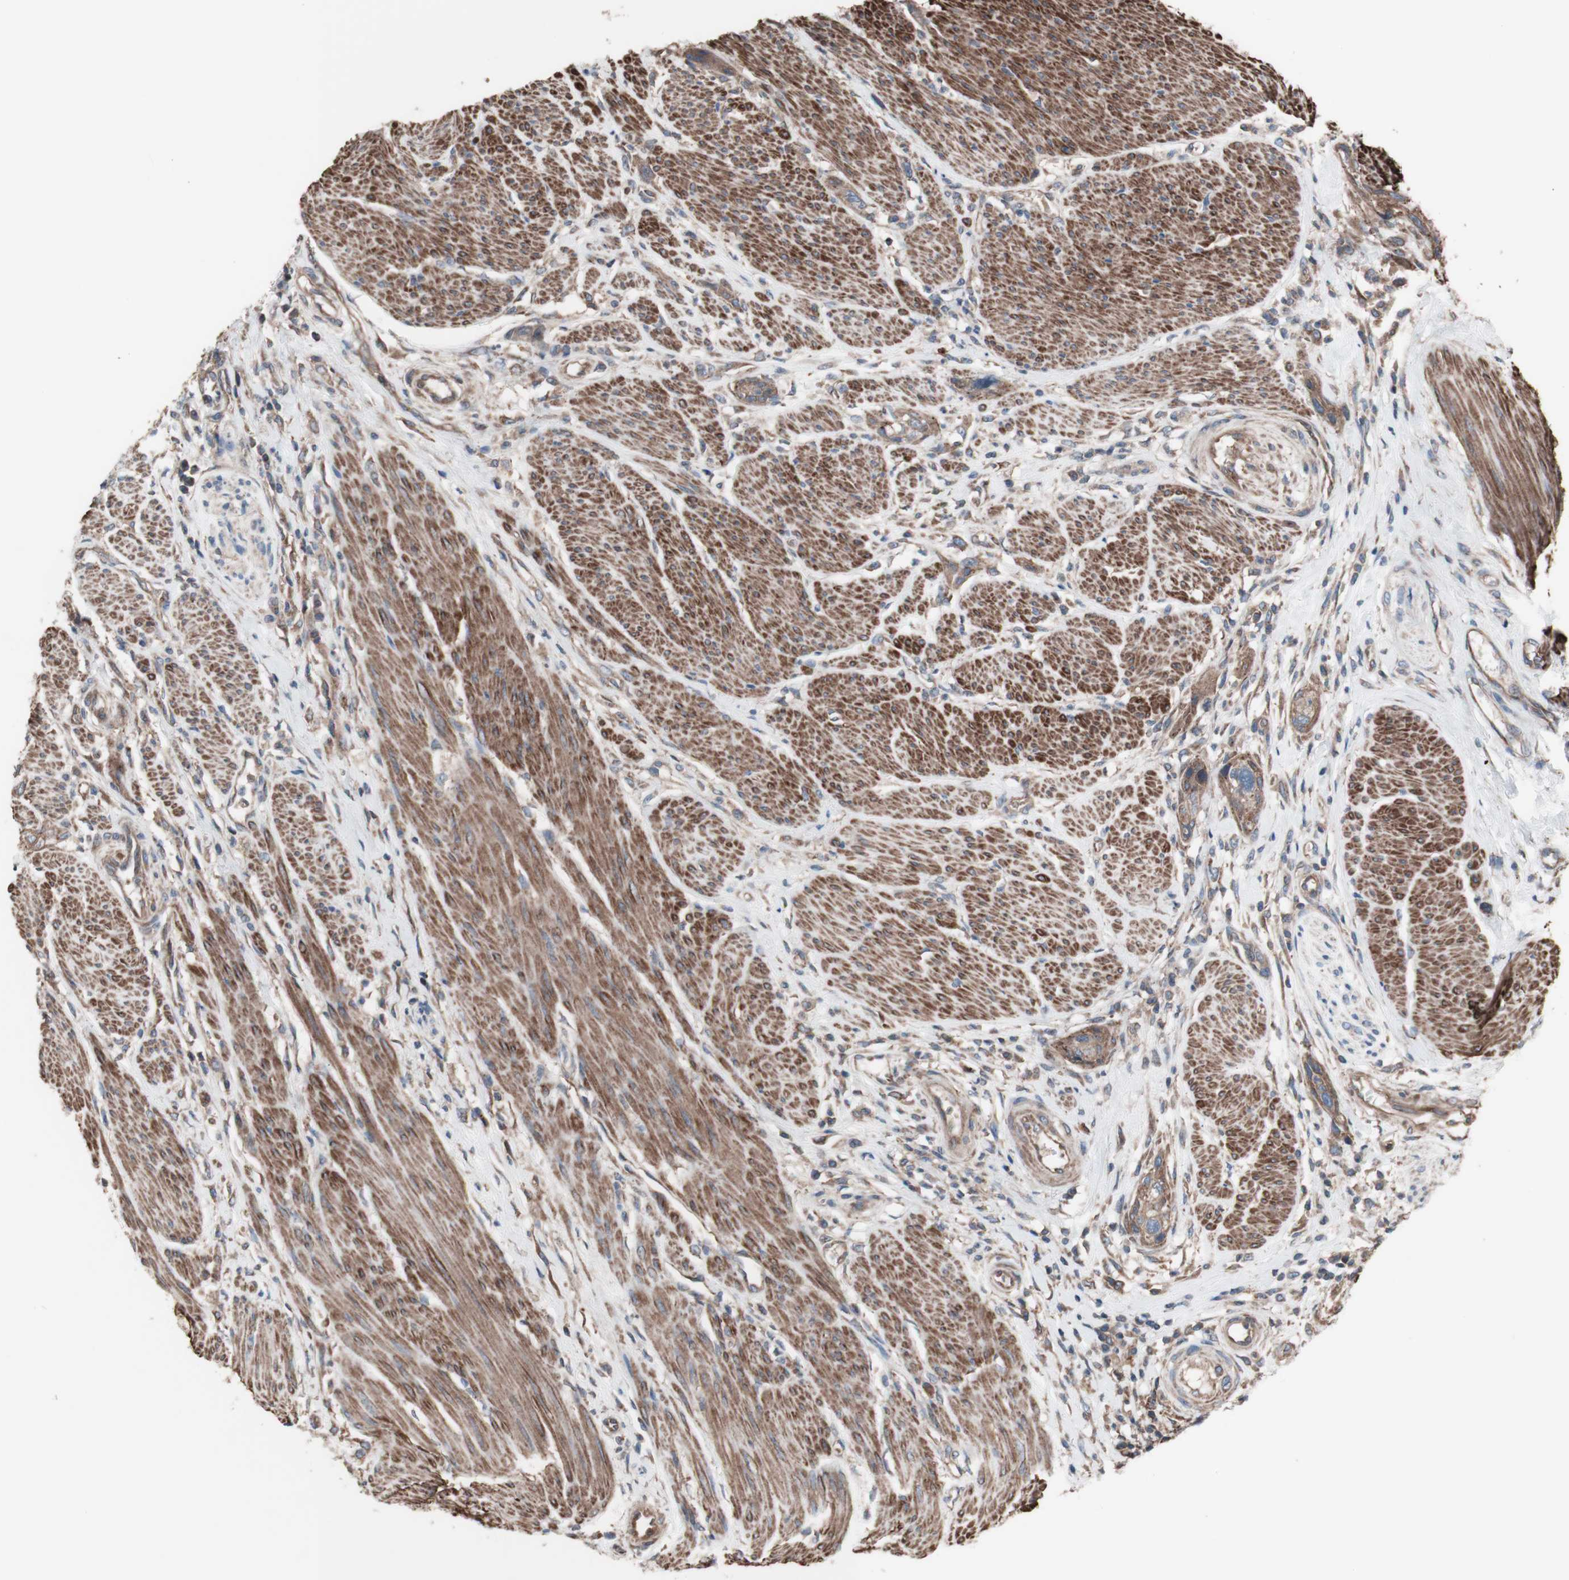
{"staining": {"intensity": "moderate", "quantity": ">75%", "location": "cytoplasmic/membranous"}, "tissue": "urothelial cancer", "cell_type": "Tumor cells", "image_type": "cancer", "snomed": [{"axis": "morphology", "description": "Urothelial carcinoma, High grade"}, {"axis": "topography", "description": "Urinary bladder"}], "caption": "This image shows urothelial carcinoma (high-grade) stained with immunohistochemistry to label a protein in brown. The cytoplasmic/membranous of tumor cells show moderate positivity for the protein. Nuclei are counter-stained blue.", "gene": "COPB1", "patient": {"sex": "male", "age": 35}}